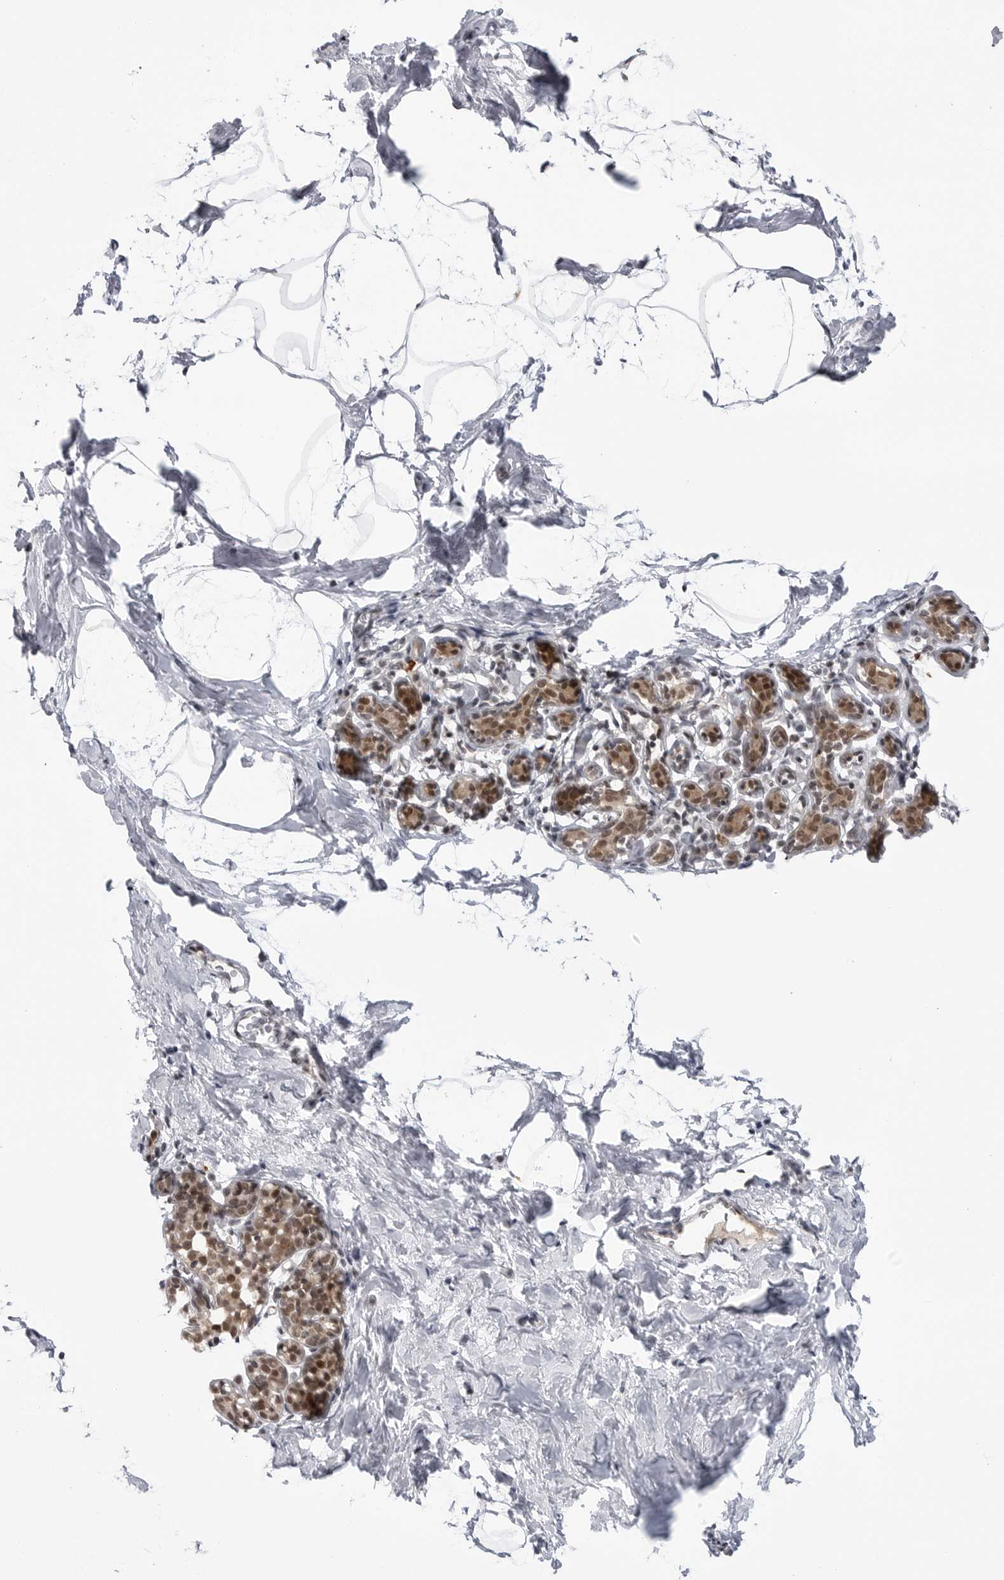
{"staining": {"intensity": "weak", "quantity": "25%-75%", "location": "nuclear"}, "tissue": "breast", "cell_type": "Adipocytes", "image_type": "normal", "snomed": [{"axis": "morphology", "description": "Normal tissue, NOS"}, {"axis": "topography", "description": "Breast"}], "caption": "High-magnification brightfield microscopy of benign breast stained with DAB (brown) and counterstained with hematoxylin (blue). adipocytes exhibit weak nuclear expression is present in about25%-75% of cells. (Brightfield microscopy of DAB IHC at high magnification).", "gene": "TRIM66", "patient": {"sex": "female", "age": 62}}